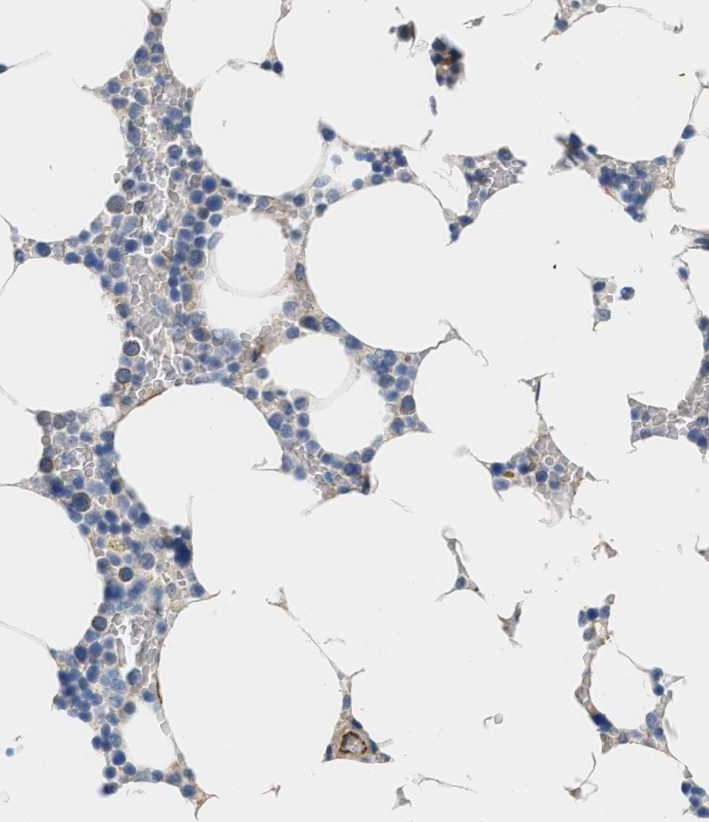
{"staining": {"intensity": "weak", "quantity": "<25%", "location": "cytoplasmic/membranous"}, "tissue": "bone marrow", "cell_type": "Hematopoietic cells", "image_type": "normal", "snomed": [{"axis": "morphology", "description": "Normal tissue, NOS"}, {"axis": "topography", "description": "Bone marrow"}], "caption": "This is an IHC image of benign human bone marrow. There is no expression in hematopoietic cells.", "gene": "TFPI", "patient": {"sex": "male", "age": 70}}